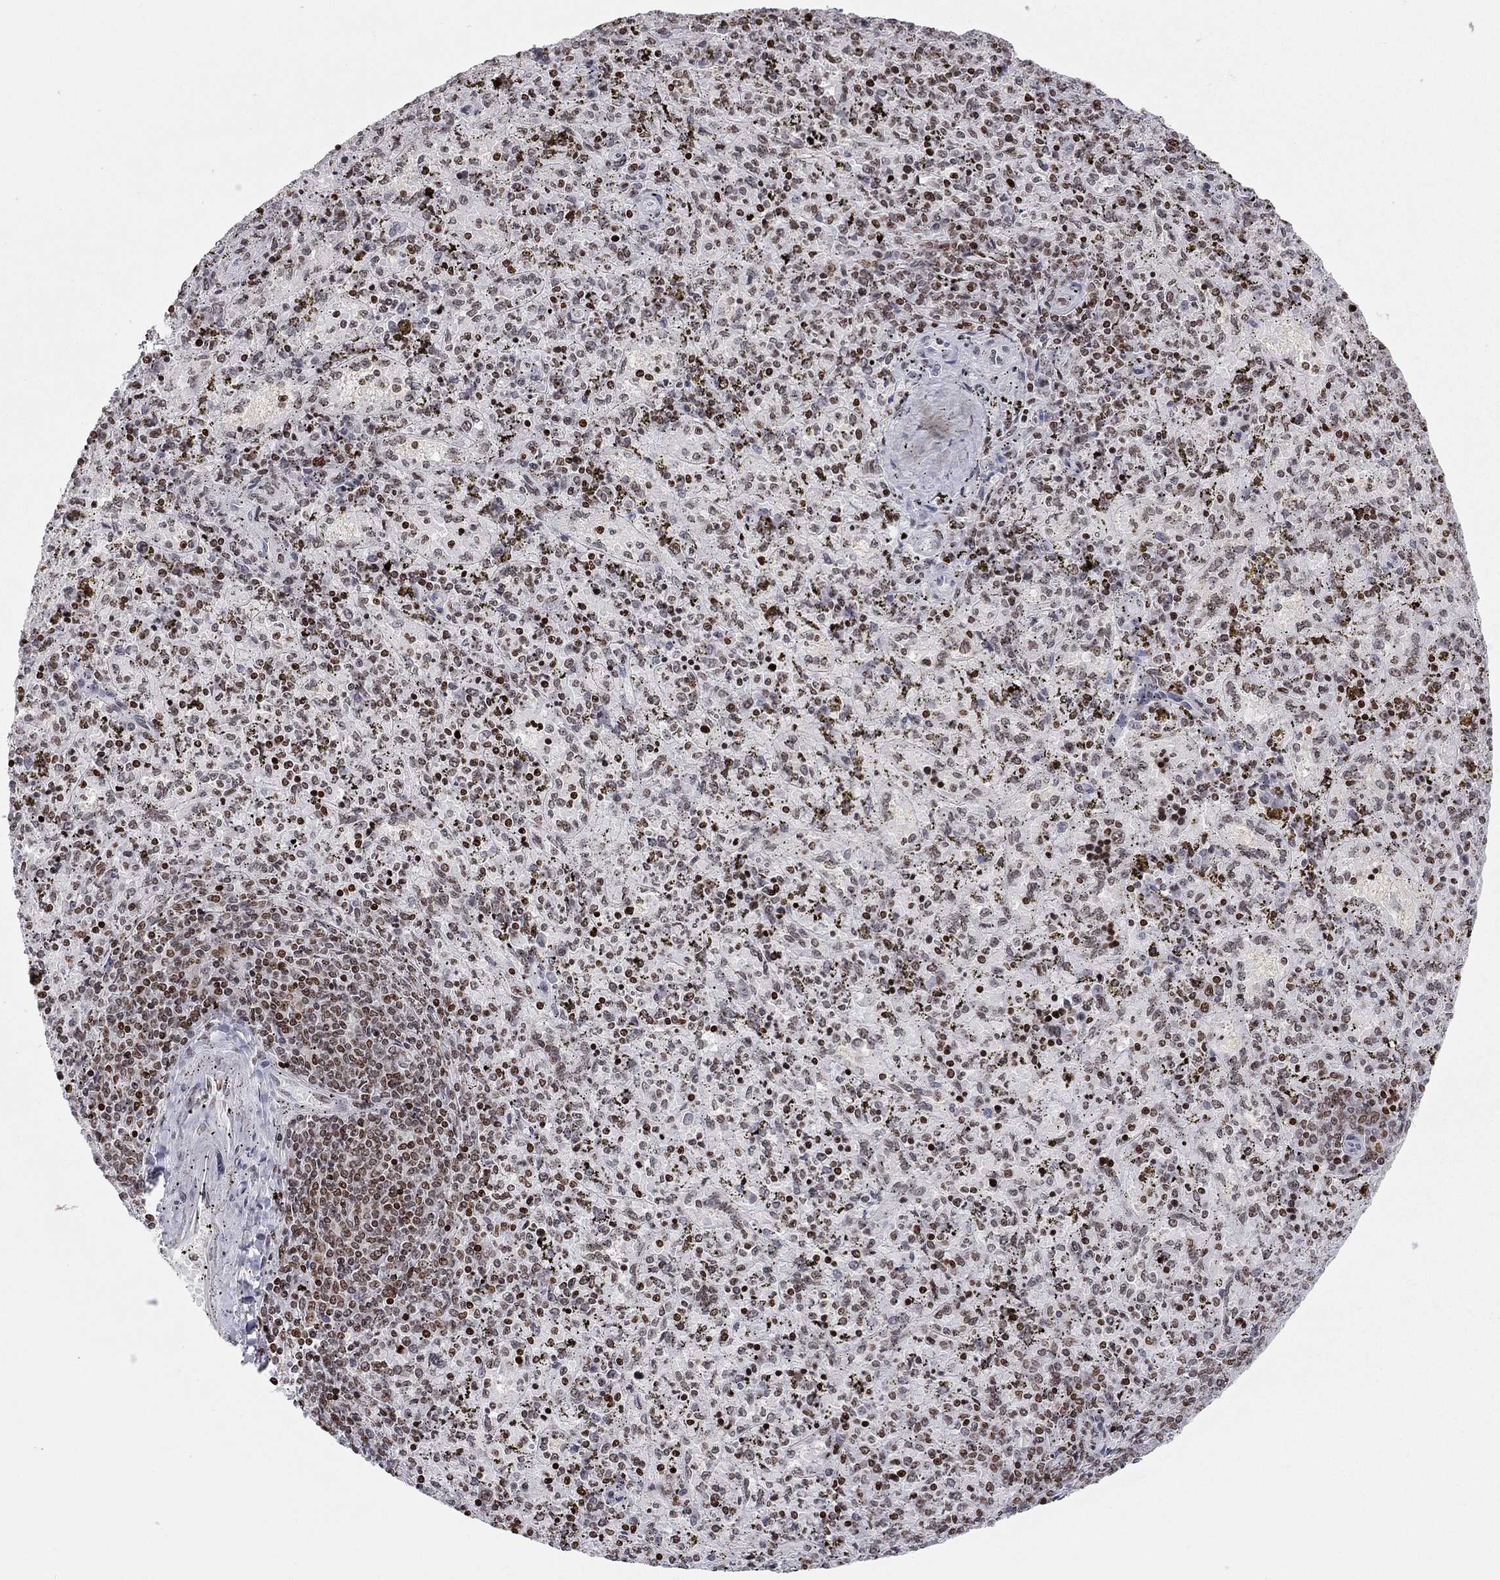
{"staining": {"intensity": "strong", "quantity": "<25%", "location": "nuclear"}, "tissue": "spleen", "cell_type": "Cells in red pulp", "image_type": "normal", "snomed": [{"axis": "morphology", "description": "Normal tissue, NOS"}, {"axis": "topography", "description": "Spleen"}], "caption": "Immunohistochemical staining of unremarkable spleen exhibits medium levels of strong nuclear expression in about <25% of cells in red pulp.", "gene": "H2AX", "patient": {"sex": "female", "age": 50}}